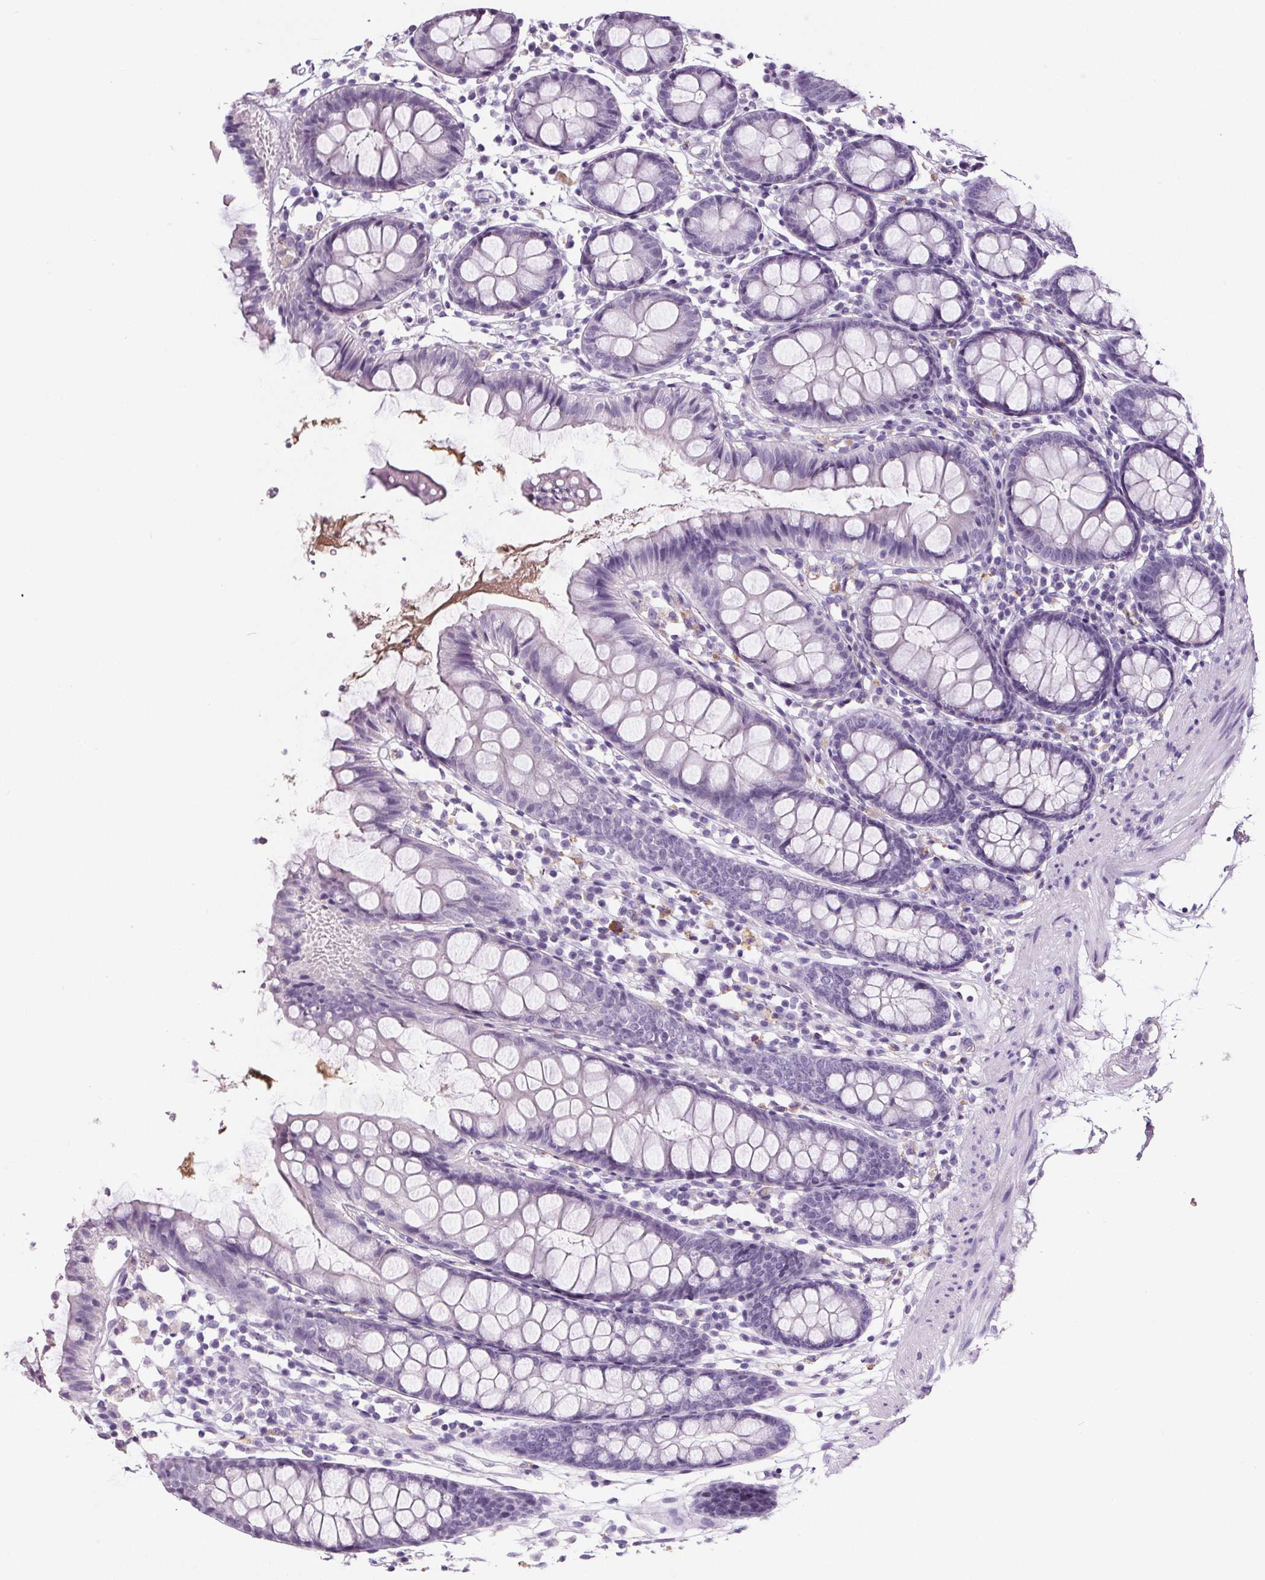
{"staining": {"intensity": "negative", "quantity": "none", "location": "none"}, "tissue": "colon", "cell_type": "Endothelial cells", "image_type": "normal", "snomed": [{"axis": "morphology", "description": "Normal tissue, NOS"}, {"axis": "topography", "description": "Colon"}], "caption": "A high-resolution histopathology image shows IHC staining of benign colon, which exhibits no significant positivity in endothelial cells.", "gene": "CD5L", "patient": {"sex": "female", "age": 84}}